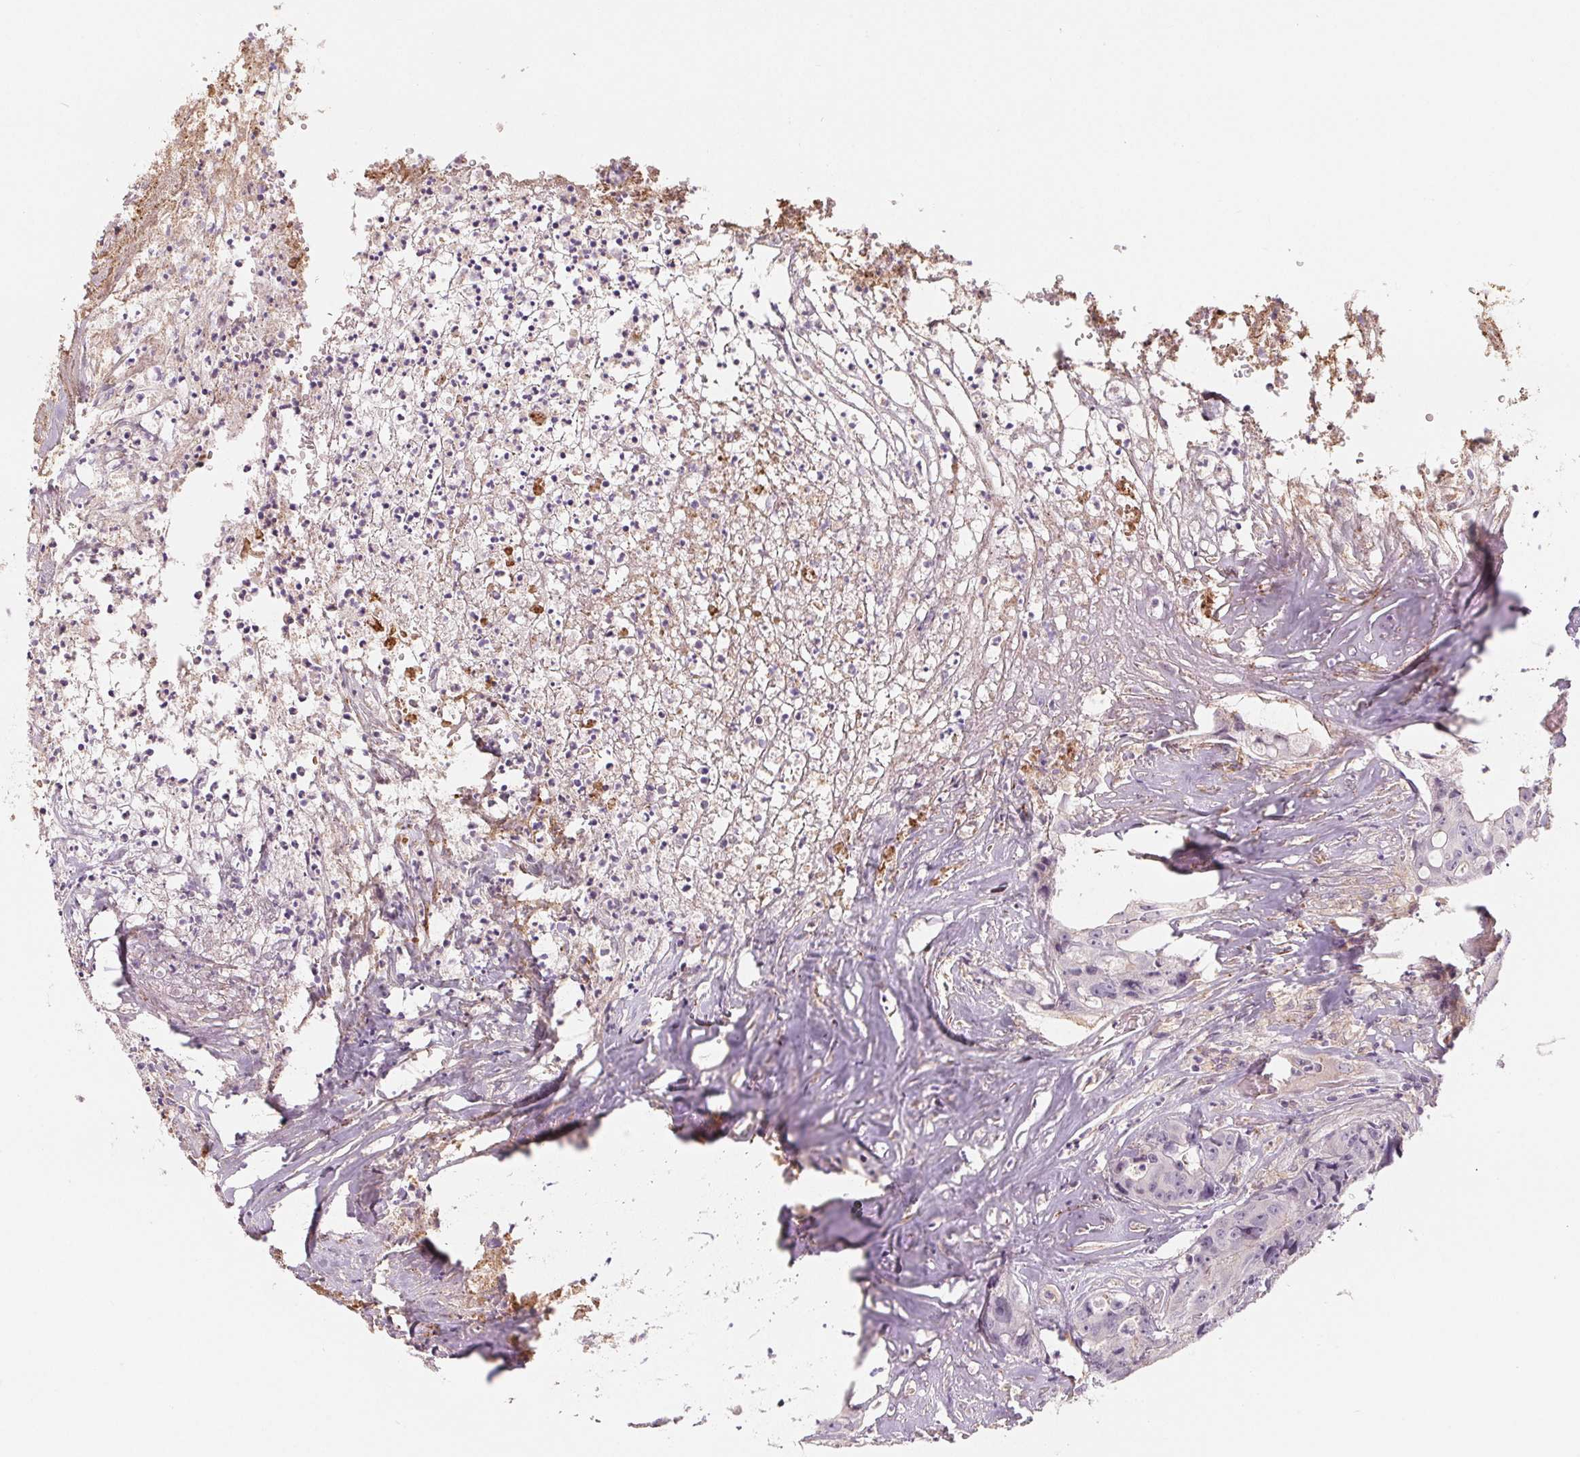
{"staining": {"intensity": "negative", "quantity": "none", "location": "none"}, "tissue": "colorectal cancer", "cell_type": "Tumor cells", "image_type": "cancer", "snomed": [{"axis": "morphology", "description": "Adenocarcinoma, NOS"}, {"axis": "topography", "description": "Rectum"}], "caption": "Colorectal cancer (adenocarcinoma) stained for a protein using immunohistochemistry (IHC) exhibits no positivity tumor cells.", "gene": "CFC1", "patient": {"sex": "female", "age": 62}}